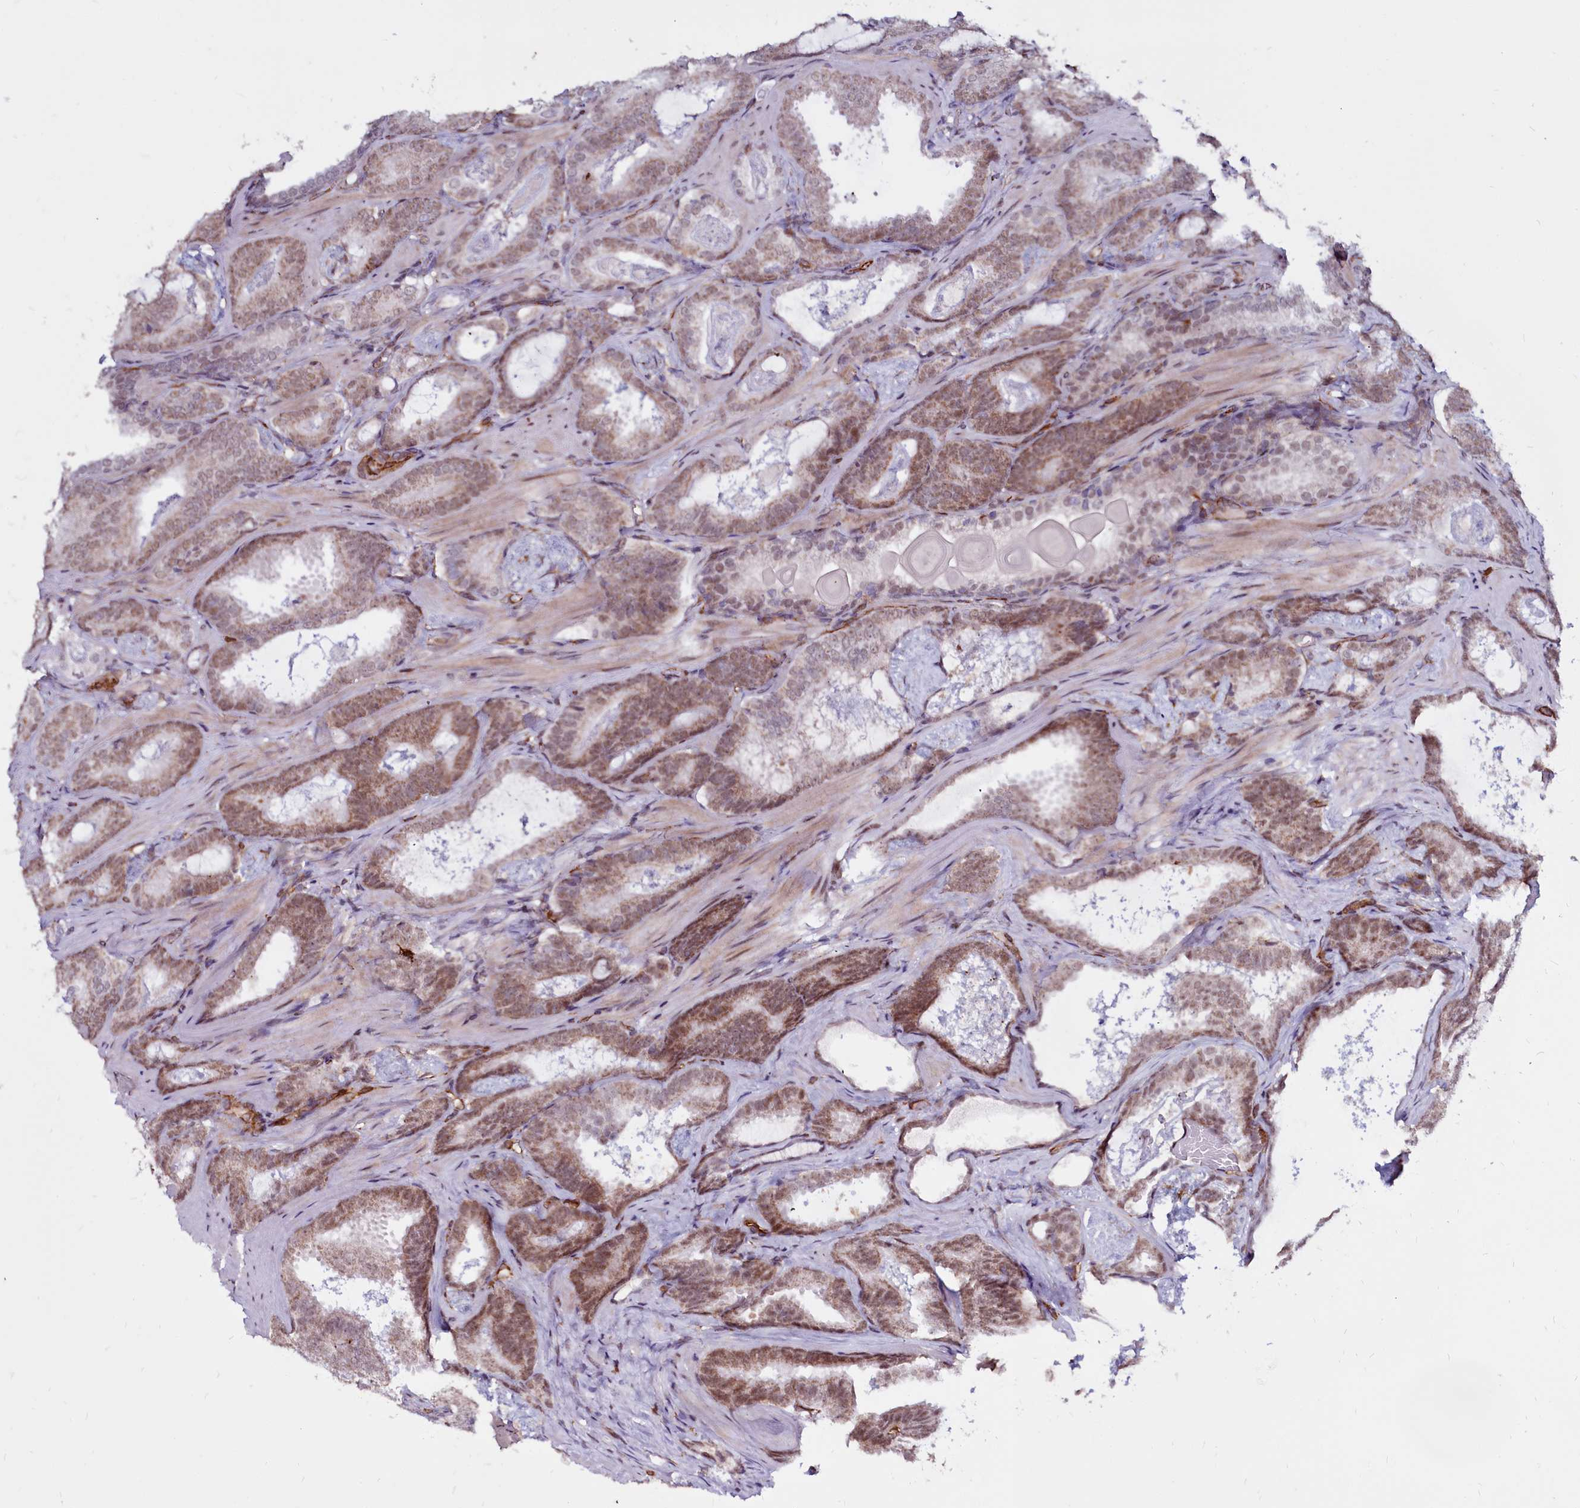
{"staining": {"intensity": "moderate", "quantity": "<25%", "location": "cytoplasmic/membranous,nuclear"}, "tissue": "prostate cancer", "cell_type": "Tumor cells", "image_type": "cancer", "snomed": [{"axis": "morphology", "description": "Adenocarcinoma, Low grade"}, {"axis": "topography", "description": "Prostate"}], "caption": "High-power microscopy captured an immunohistochemistry micrograph of low-grade adenocarcinoma (prostate), revealing moderate cytoplasmic/membranous and nuclear staining in about <25% of tumor cells.", "gene": "CLK3", "patient": {"sex": "male", "age": 60}}